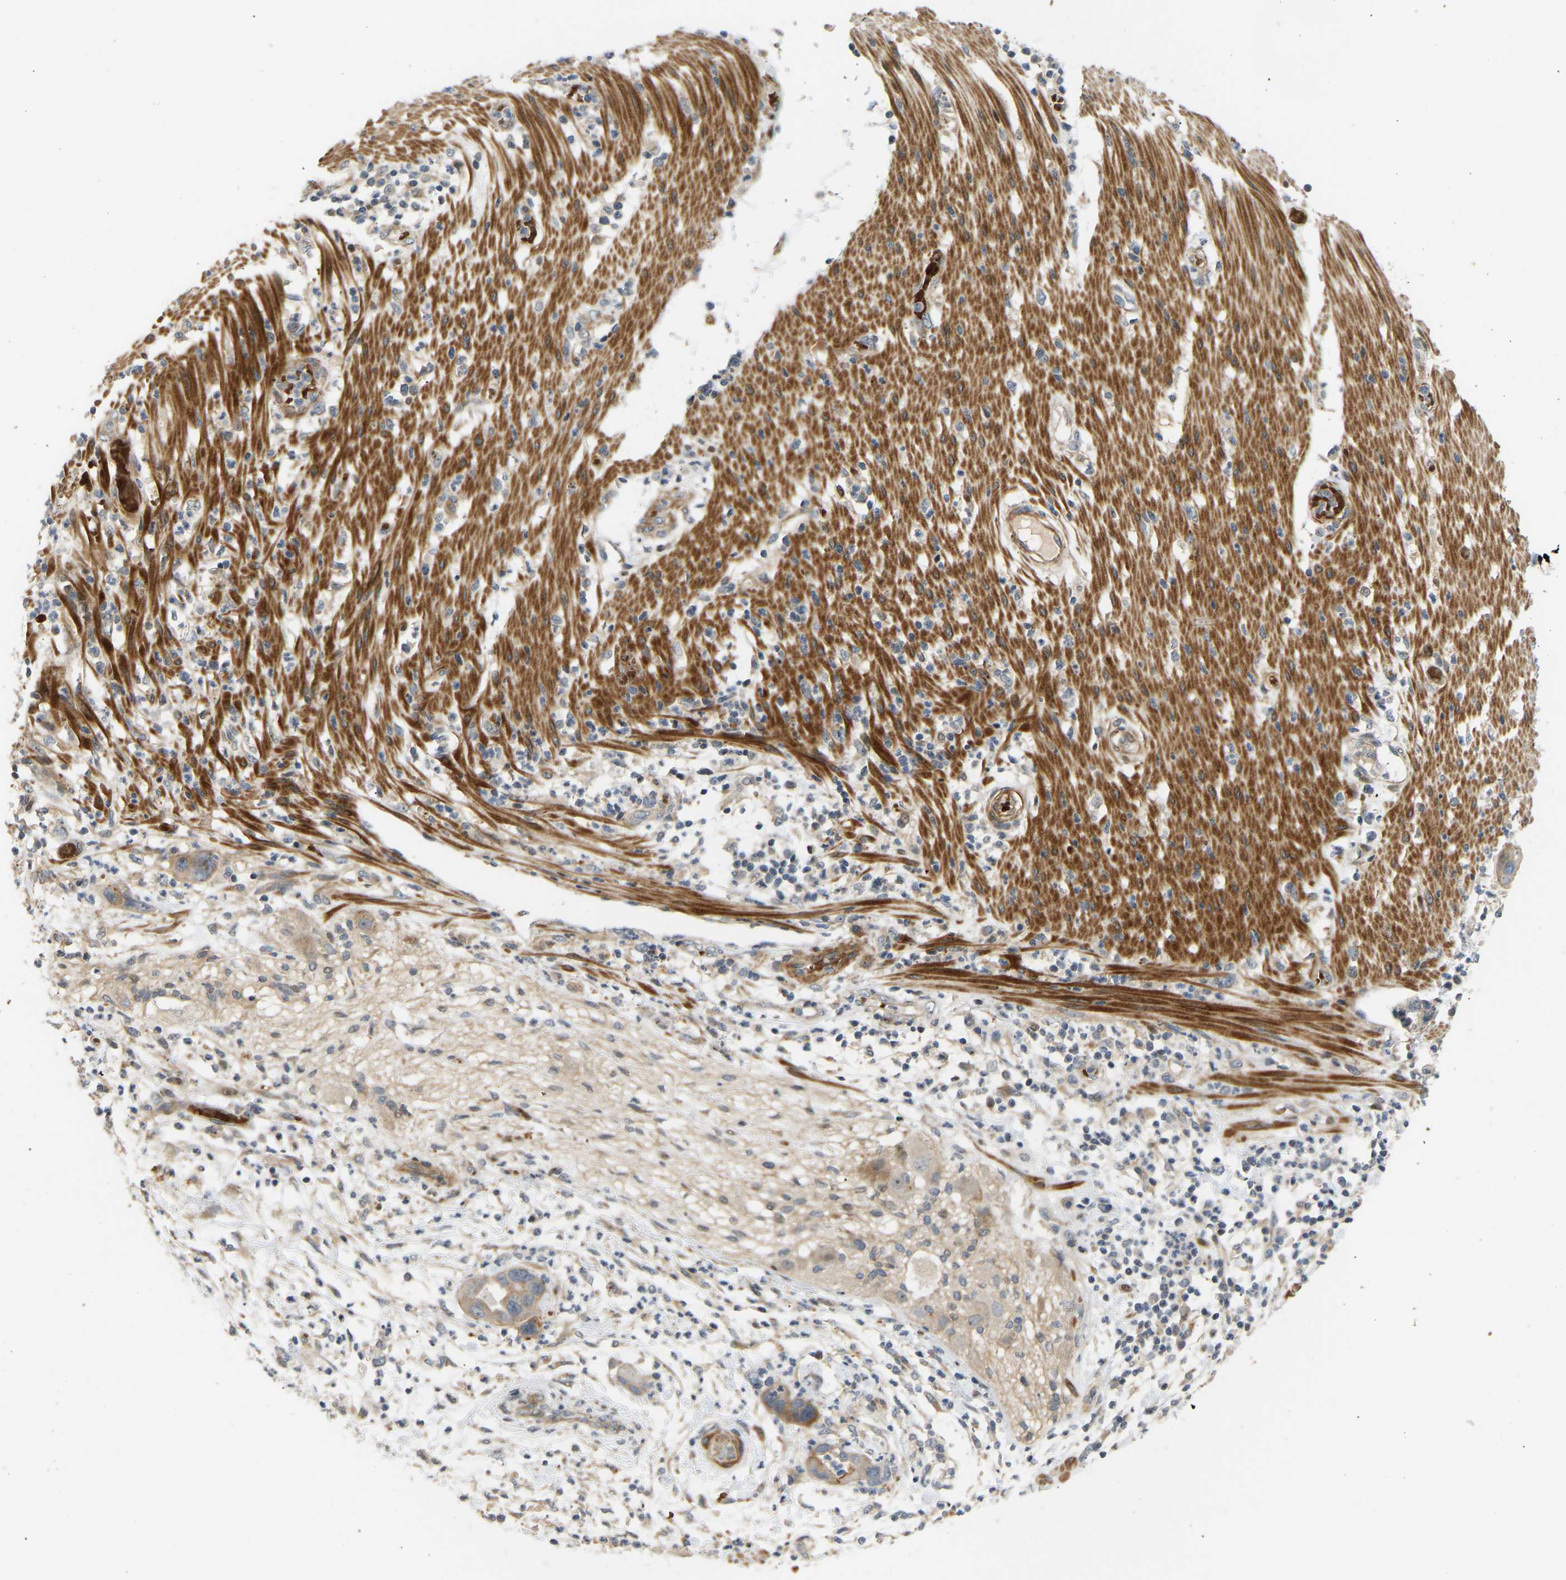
{"staining": {"intensity": "moderate", "quantity": "<25%", "location": "cytoplasmic/membranous"}, "tissue": "pancreatic cancer", "cell_type": "Tumor cells", "image_type": "cancer", "snomed": [{"axis": "morphology", "description": "Adenocarcinoma, NOS"}, {"axis": "topography", "description": "Pancreas"}], "caption": "Pancreatic cancer (adenocarcinoma) was stained to show a protein in brown. There is low levels of moderate cytoplasmic/membranous staining in about <25% of tumor cells.", "gene": "POGLUT2", "patient": {"sex": "female", "age": 71}}